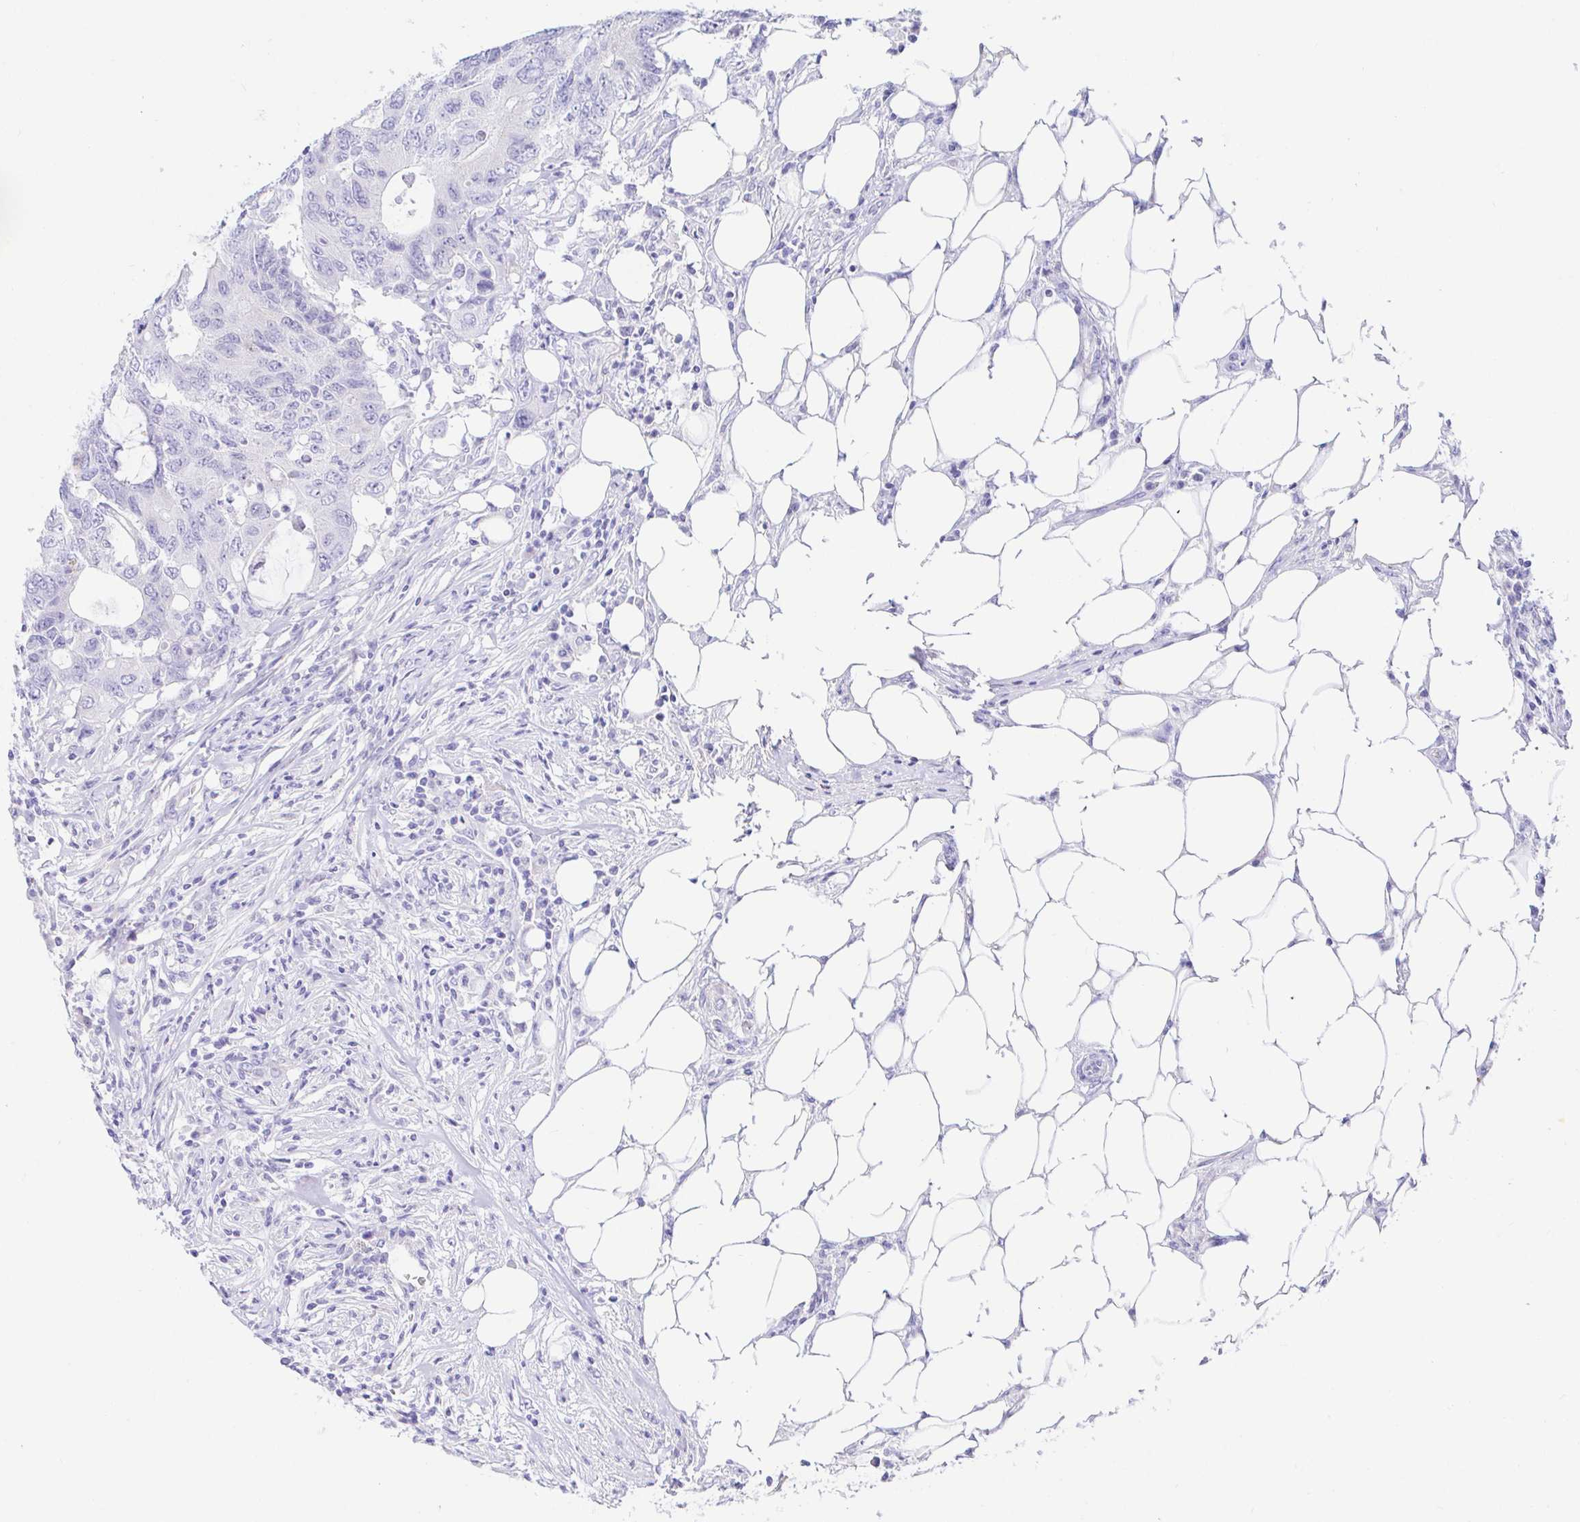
{"staining": {"intensity": "negative", "quantity": "none", "location": "none"}, "tissue": "colorectal cancer", "cell_type": "Tumor cells", "image_type": "cancer", "snomed": [{"axis": "morphology", "description": "Adenocarcinoma, NOS"}, {"axis": "topography", "description": "Colon"}], "caption": "Immunohistochemistry photomicrograph of neoplastic tissue: human colorectal cancer stained with DAB exhibits no significant protein positivity in tumor cells.", "gene": "PINLYP", "patient": {"sex": "male", "age": 71}}